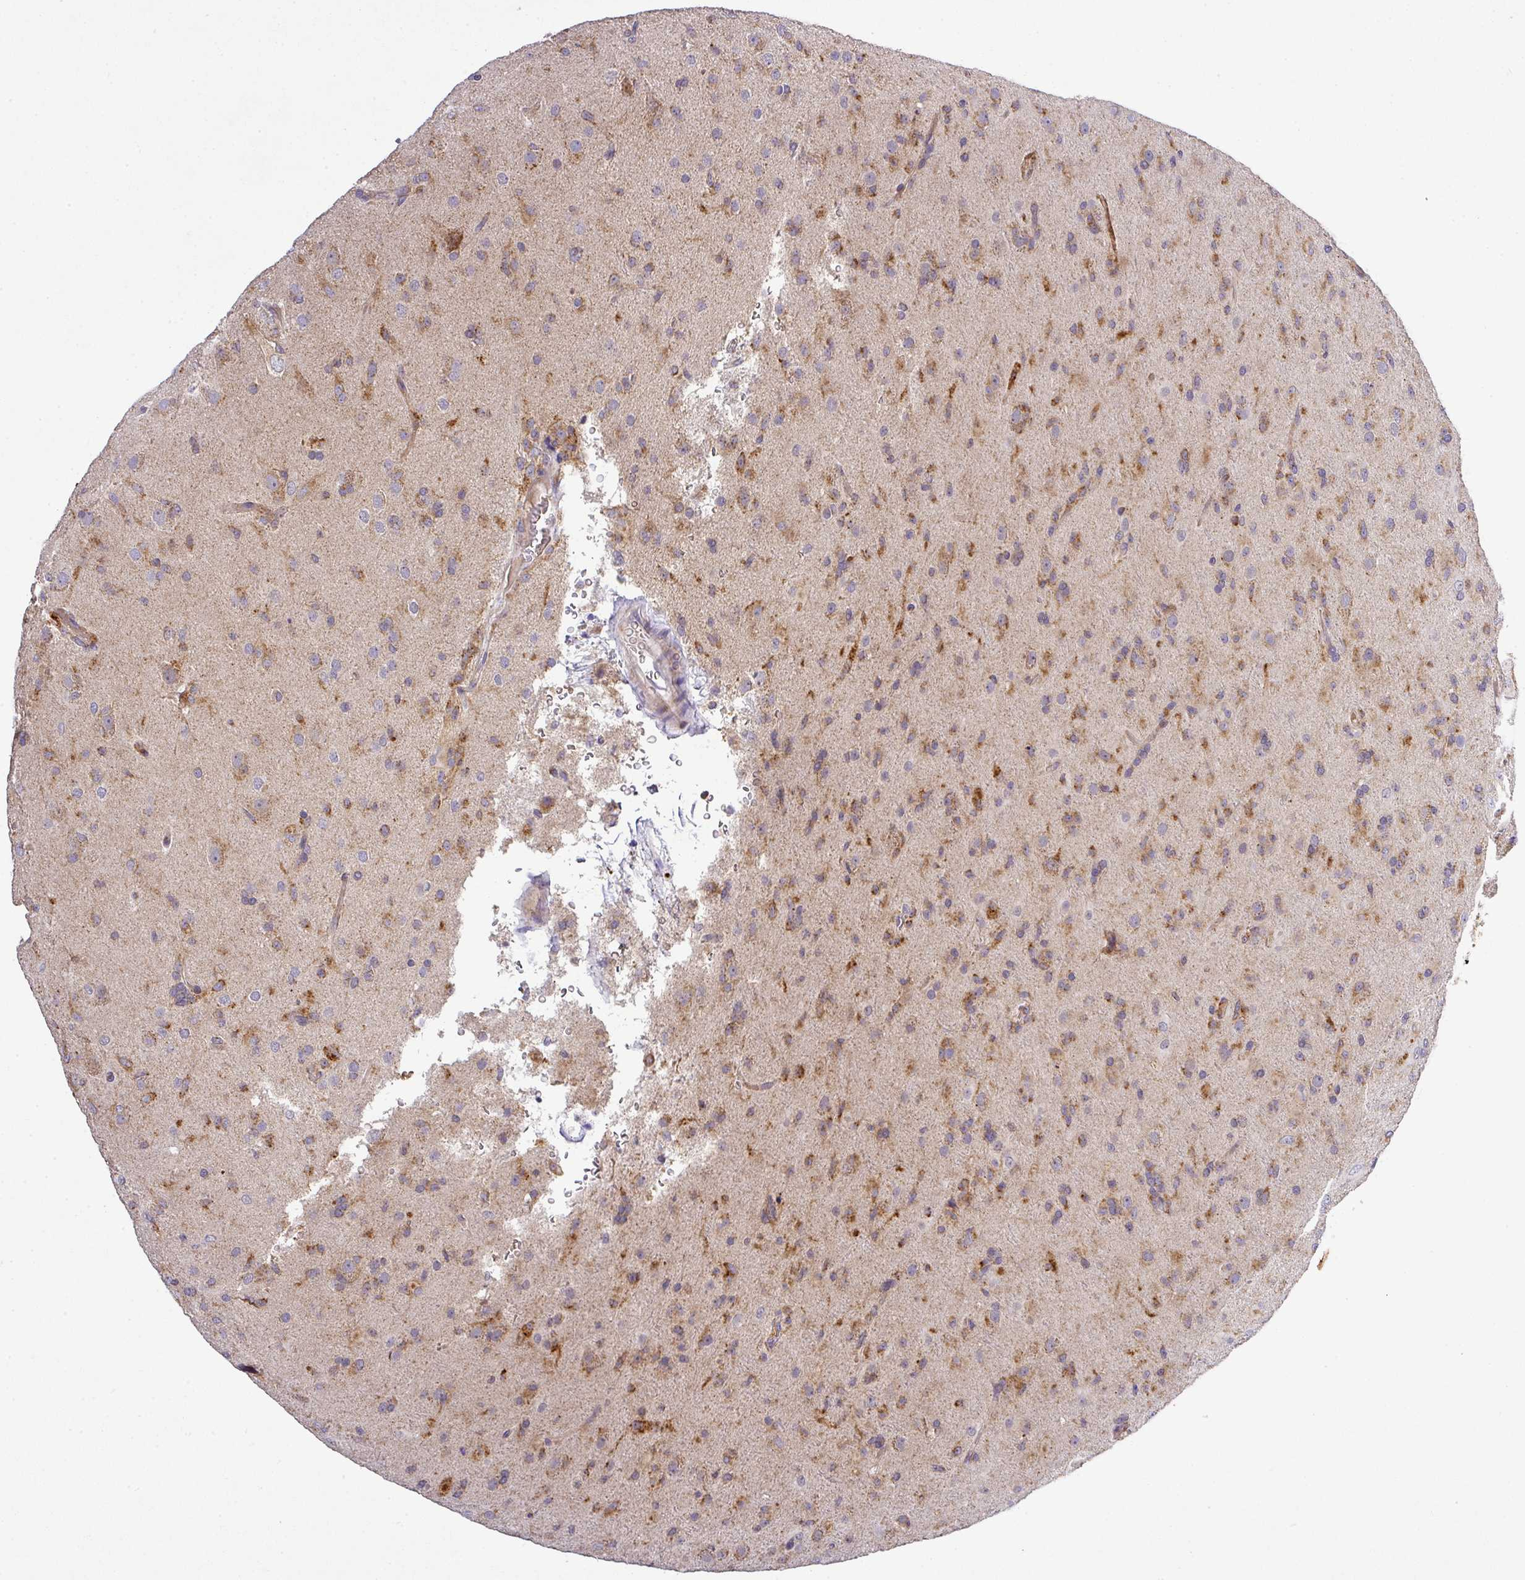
{"staining": {"intensity": "moderate", "quantity": "25%-75%", "location": "cytoplasmic/membranous"}, "tissue": "glioma", "cell_type": "Tumor cells", "image_type": "cancer", "snomed": [{"axis": "morphology", "description": "Glioma, malignant, Low grade"}, {"axis": "topography", "description": "Brain"}], "caption": "Immunohistochemical staining of human glioma shows moderate cytoplasmic/membranous protein expression in about 25%-75% of tumor cells.", "gene": "ZNF513", "patient": {"sex": "male", "age": 65}}